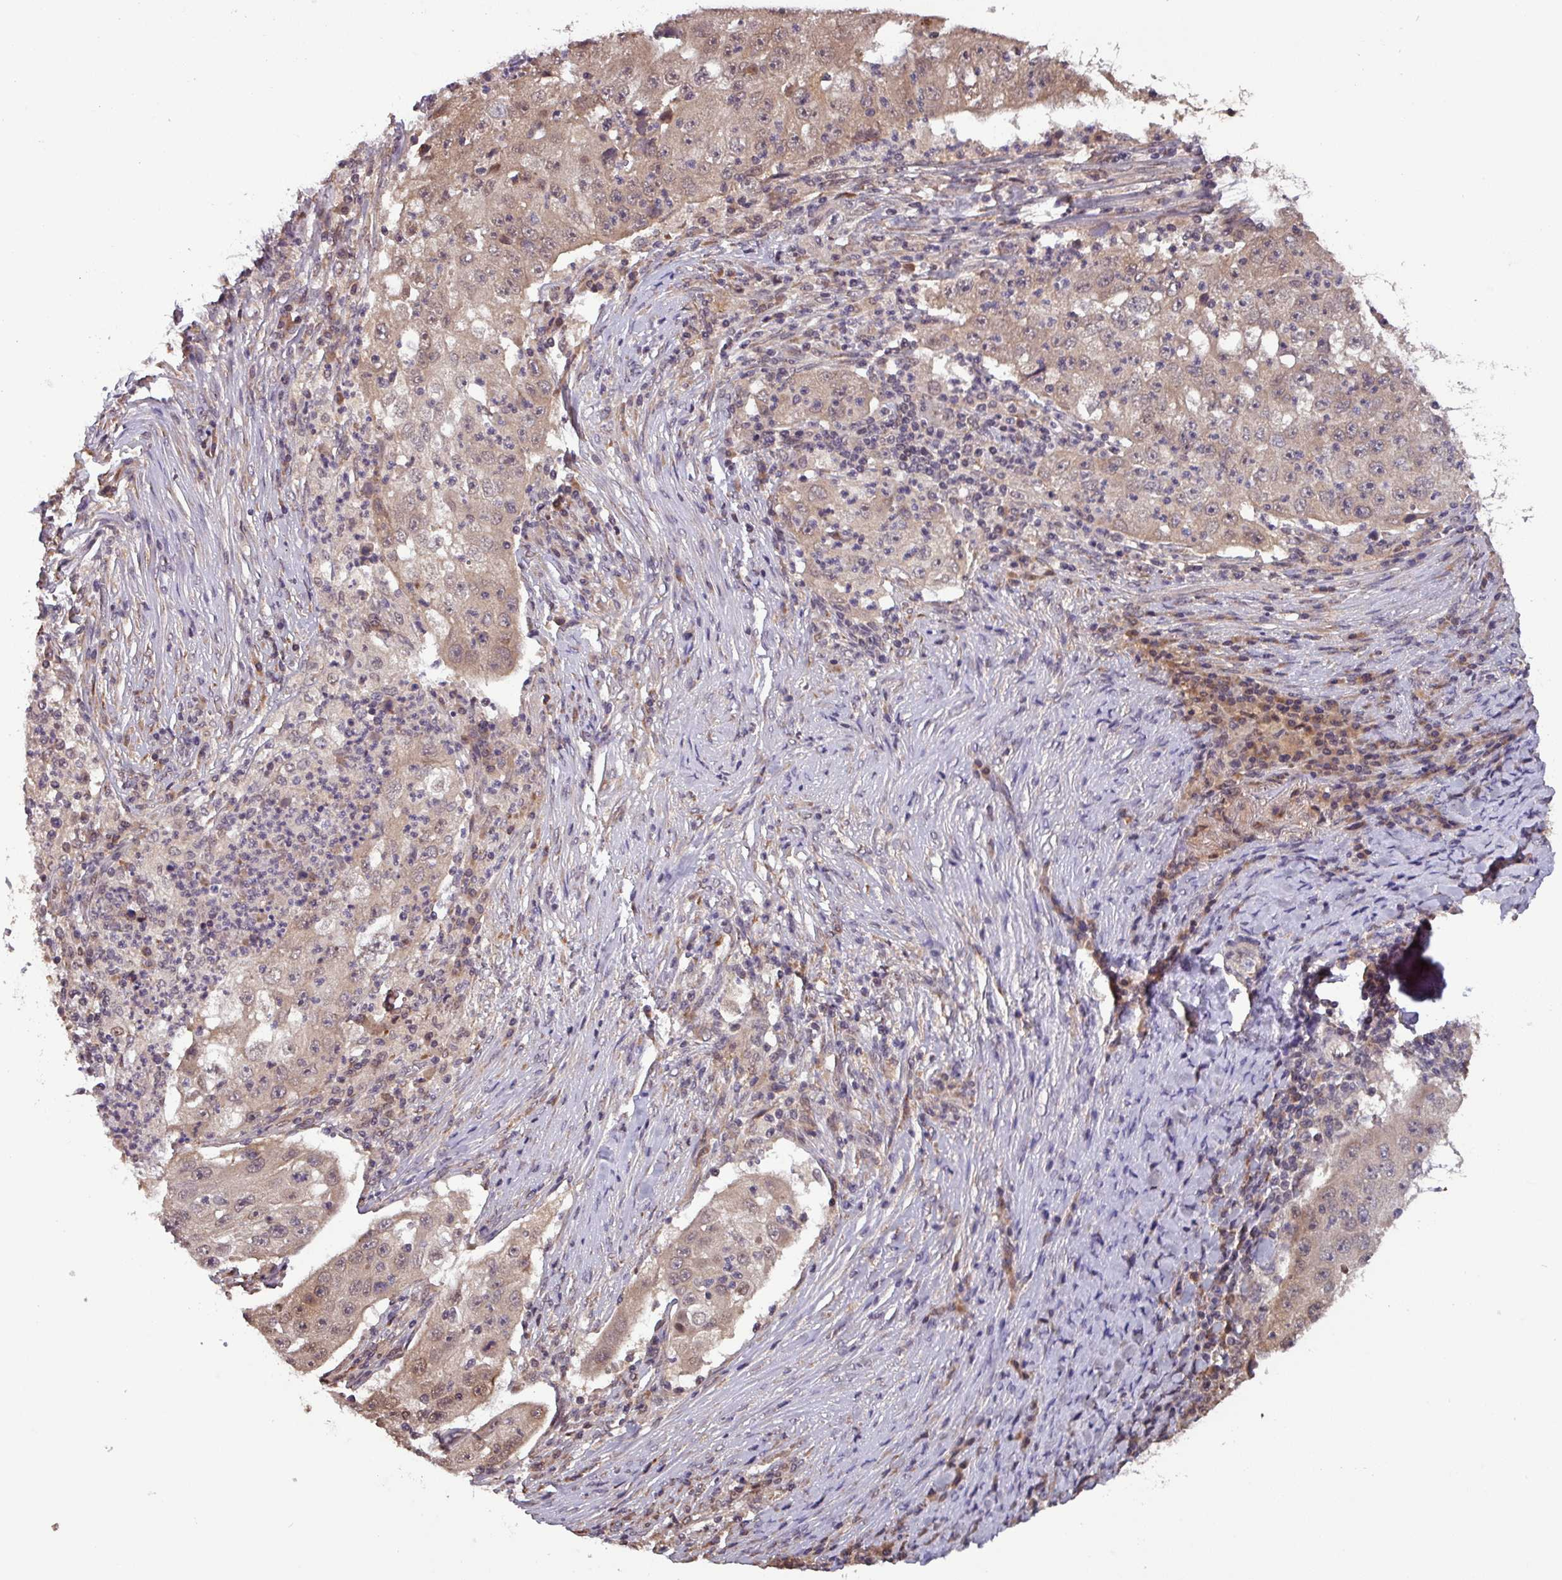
{"staining": {"intensity": "weak", "quantity": "25%-75%", "location": "cytoplasmic/membranous,nuclear"}, "tissue": "lung cancer", "cell_type": "Tumor cells", "image_type": "cancer", "snomed": [{"axis": "morphology", "description": "Squamous cell carcinoma, NOS"}, {"axis": "topography", "description": "Lung"}], "caption": "Immunohistochemistry (IHC) of human squamous cell carcinoma (lung) shows low levels of weak cytoplasmic/membranous and nuclear expression in about 25%-75% of tumor cells. The protein of interest is stained brown, and the nuclei are stained in blue (DAB IHC with brightfield microscopy, high magnification).", "gene": "NOB1", "patient": {"sex": "male", "age": 64}}